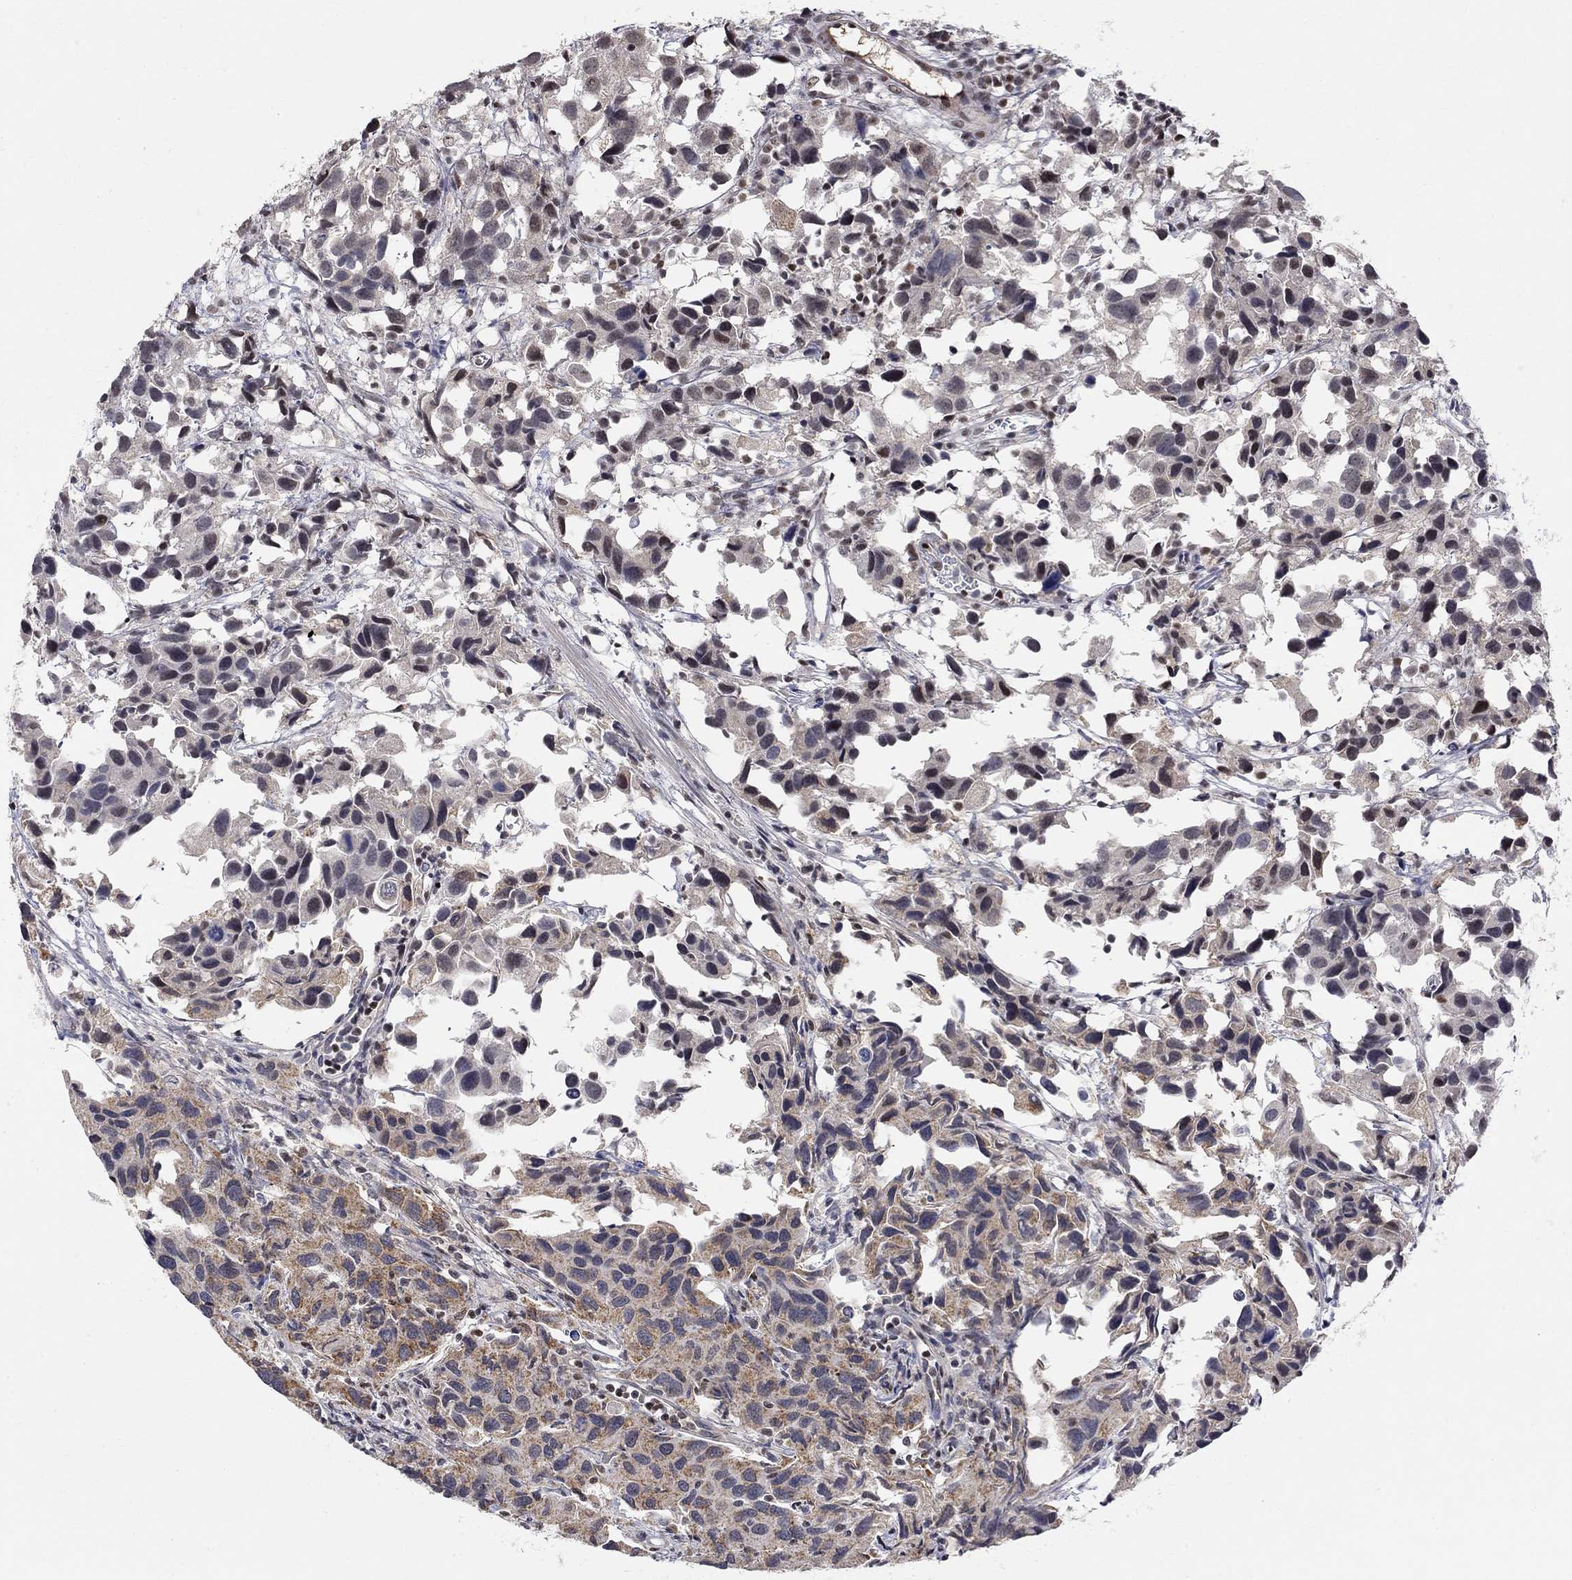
{"staining": {"intensity": "moderate", "quantity": "<25%", "location": "cytoplasmic/membranous"}, "tissue": "urothelial cancer", "cell_type": "Tumor cells", "image_type": "cancer", "snomed": [{"axis": "morphology", "description": "Urothelial carcinoma, High grade"}, {"axis": "topography", "description": "Urinary bladder"}], "caption": "Immunohistochemistry of urothelial cancer exhibits low levels of moderate cytoplasmic/membranous staining in approximately <25% of tumor cells. (brown staining indicates protein expression, while blue staining denotes nuclei).", "gene": "KLF12", "patient": {"sex": "male", "age": 79}}